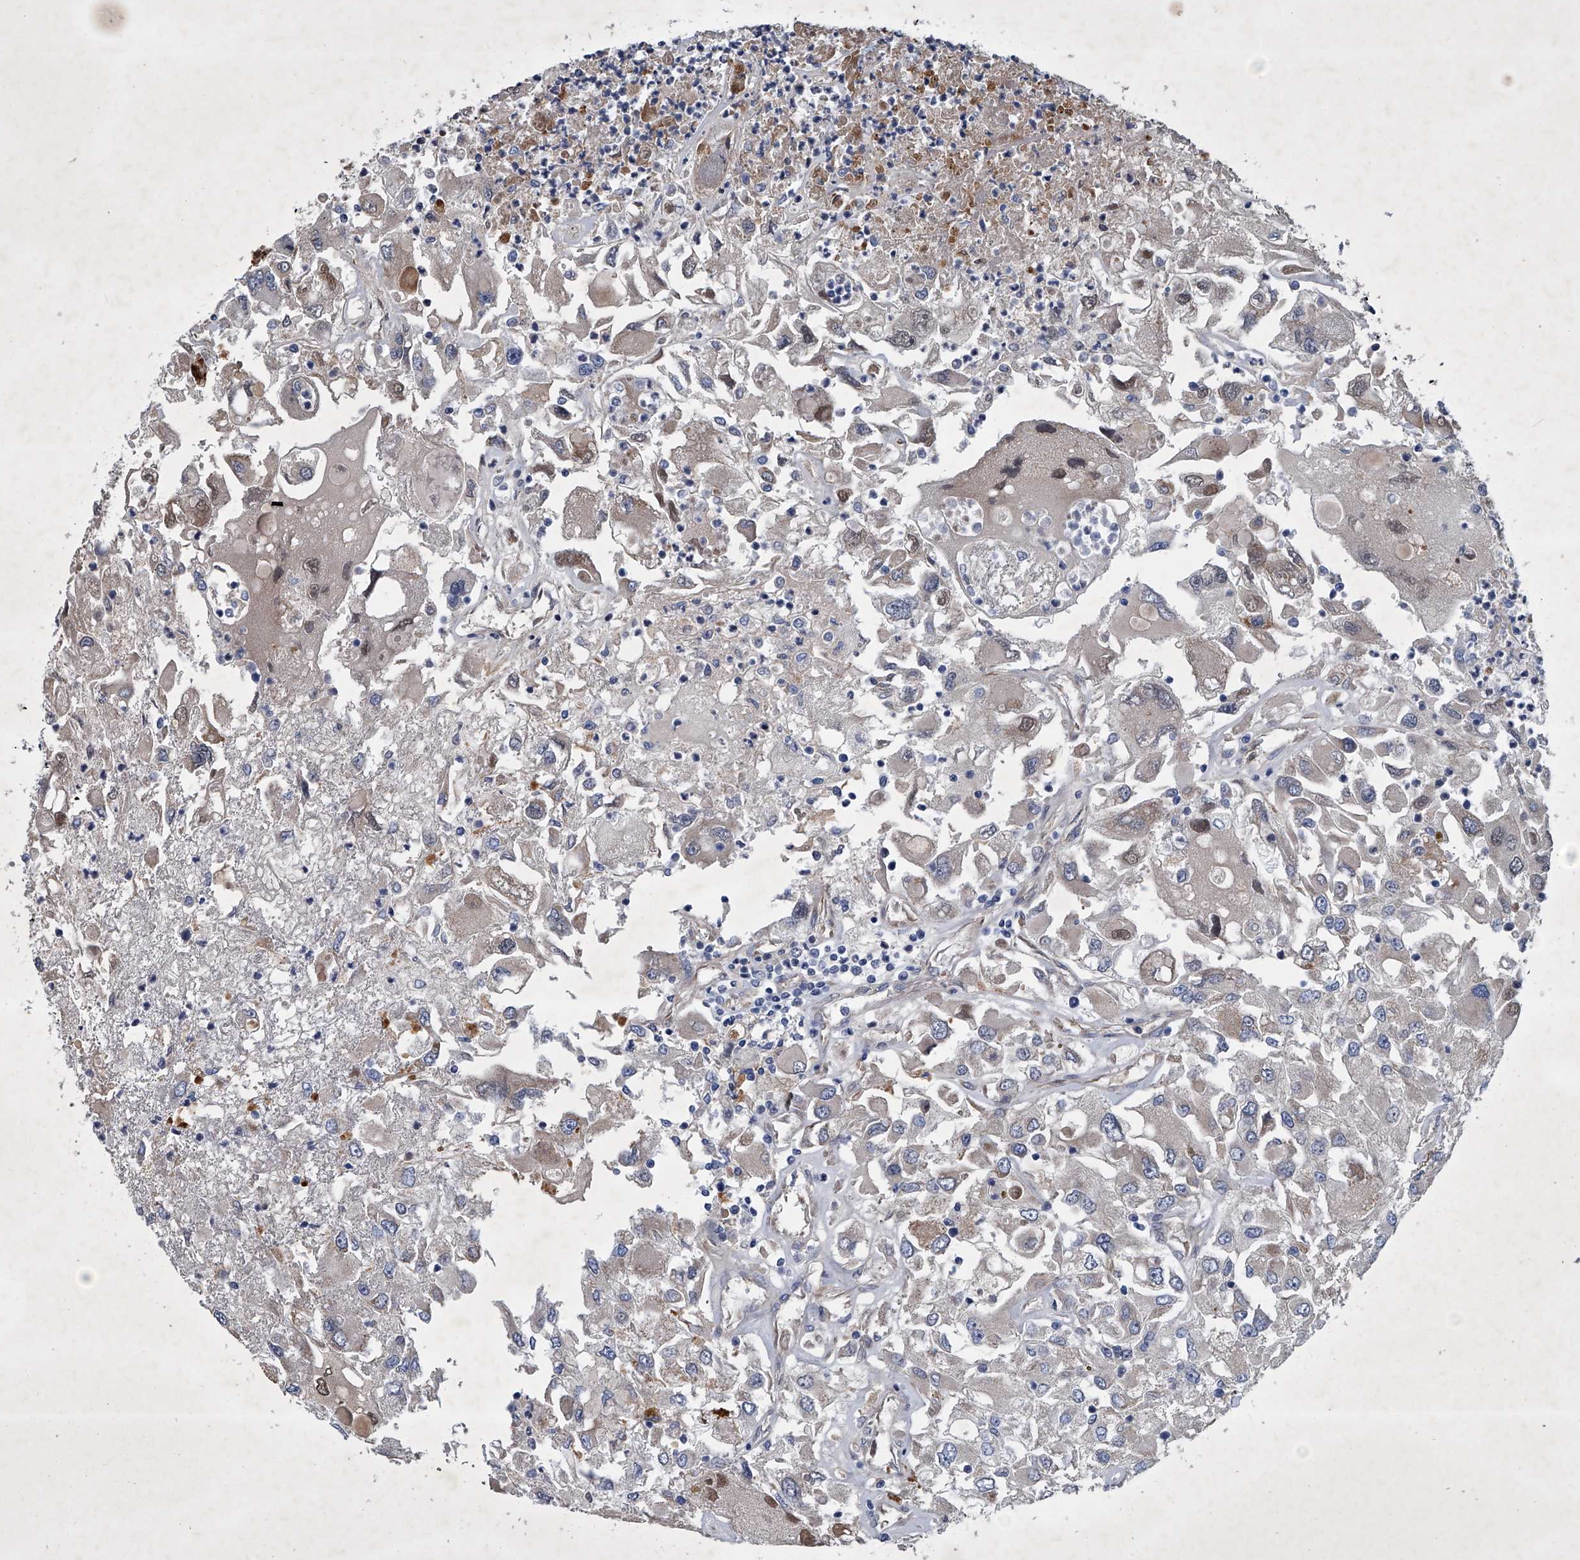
{"staining": {"intensity": "weak", "quantity": "<25%", "location": "cytoplasmic/membranous,nuclear"}, "tissue": "renal cancer", "cell_type": "Tumor cells", "image_type": "cancer", "snomed": [{"axis": "morphology", "description": "Adenocarcinoma, NOS"}, {"axis": "topography", "description": "Kidney"}], "caption": "Tumor cells are negative for brown protein staining in renal cancer.", "gene": "ABCG1", "patient": {"sex": "female", "age": 52}}